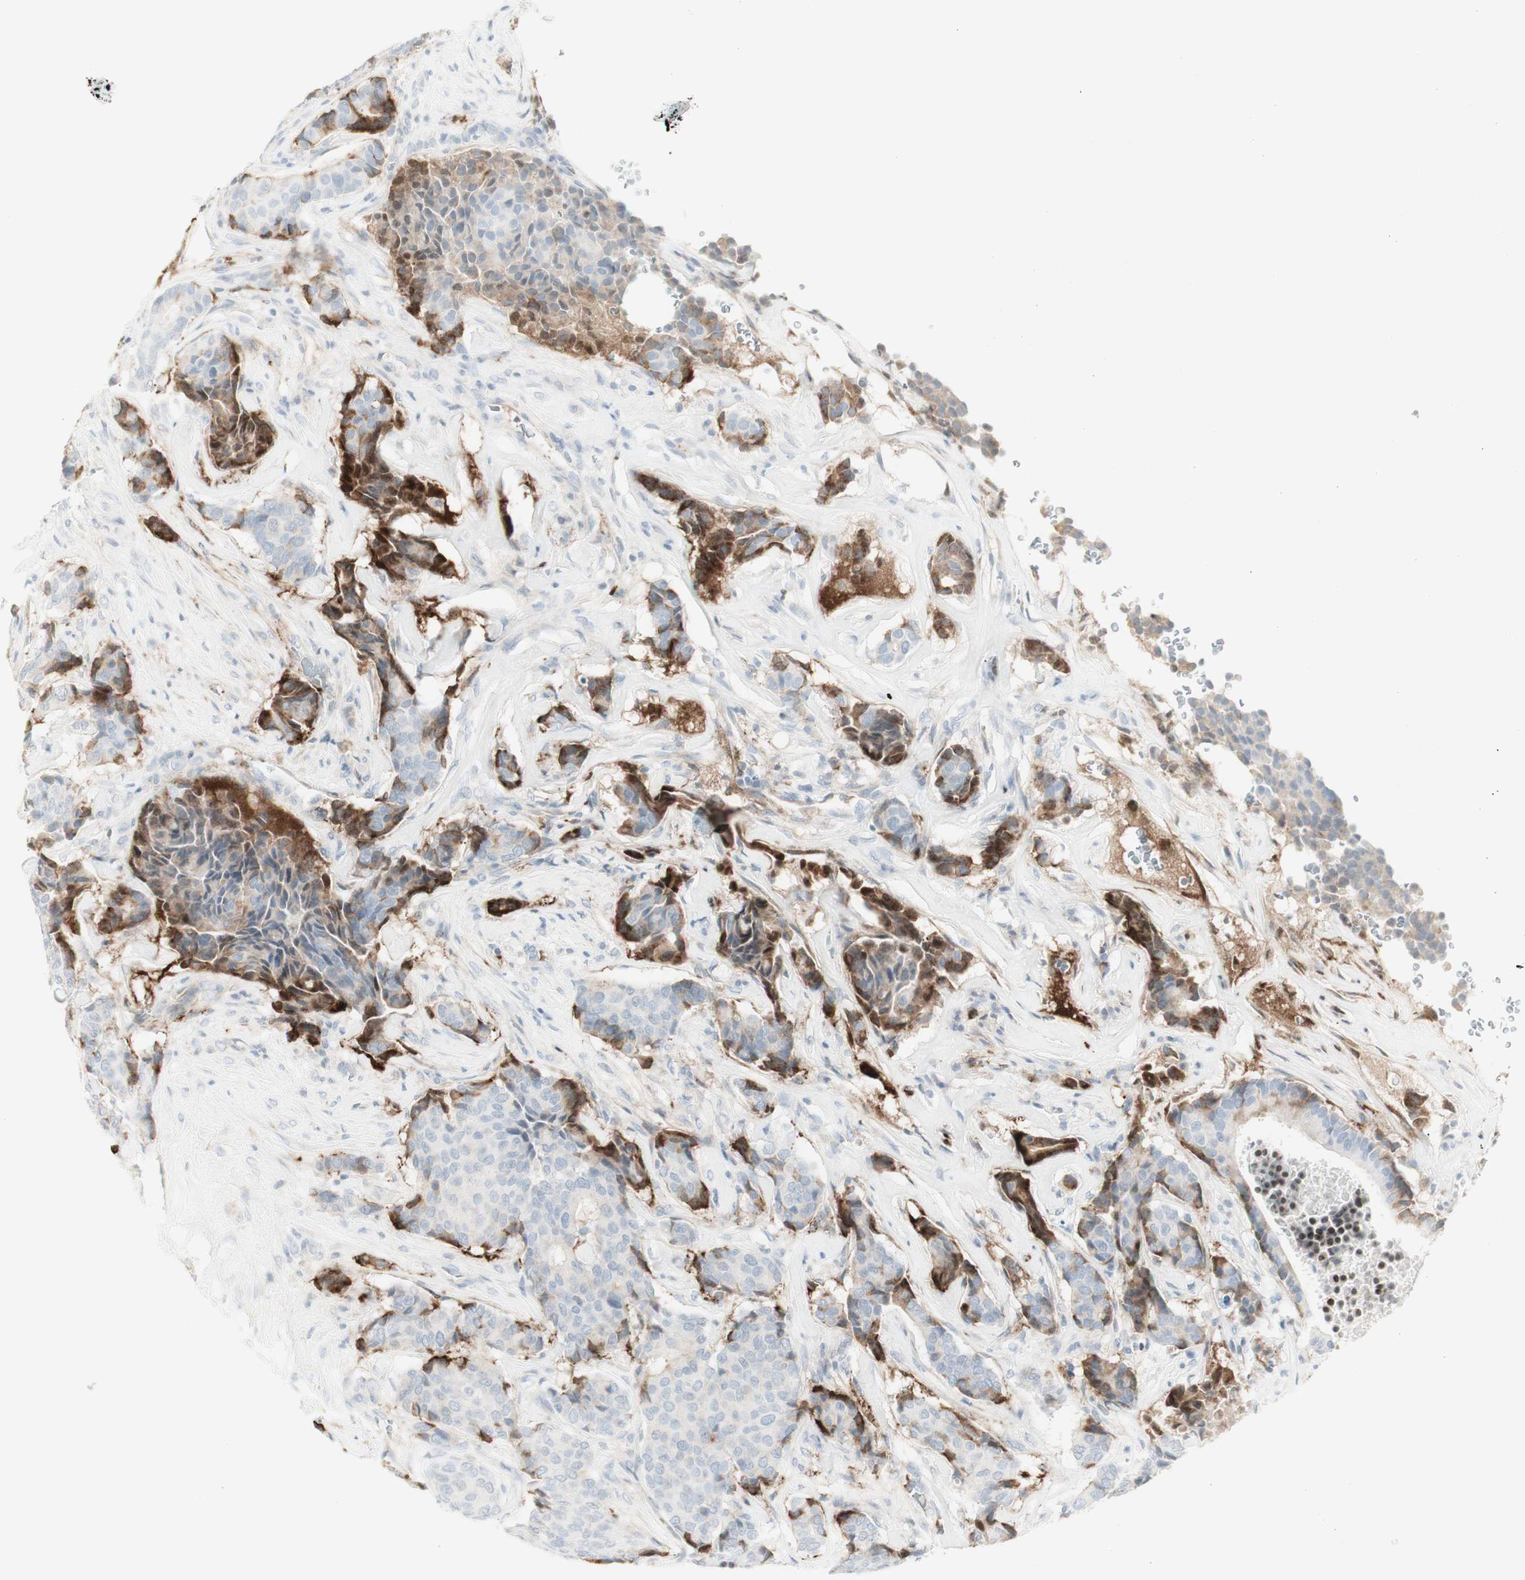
{"staining": {"intensity": "strong", "quantity": "25%-75%", "location": "cytoplasmic/membranous"}, "tissue": "breast cancer", "cell_type": "Tumor cells", "image_type": "cancer", "snomed": [{"axis": "morphology", "description": "Duct carcinoma"}, {"axis": "topography", "description": "Breast"}], "caption": "Immunohistochemistry micrograph of human breast intraductal carcinoma stained for a protein (brown), which exhibits high levels of strong cytoplasmic/membranous positivity in about 25%-75% of tumor cells.", "gene": "MDK", "patient": {"sex": "female", "age": 75}}